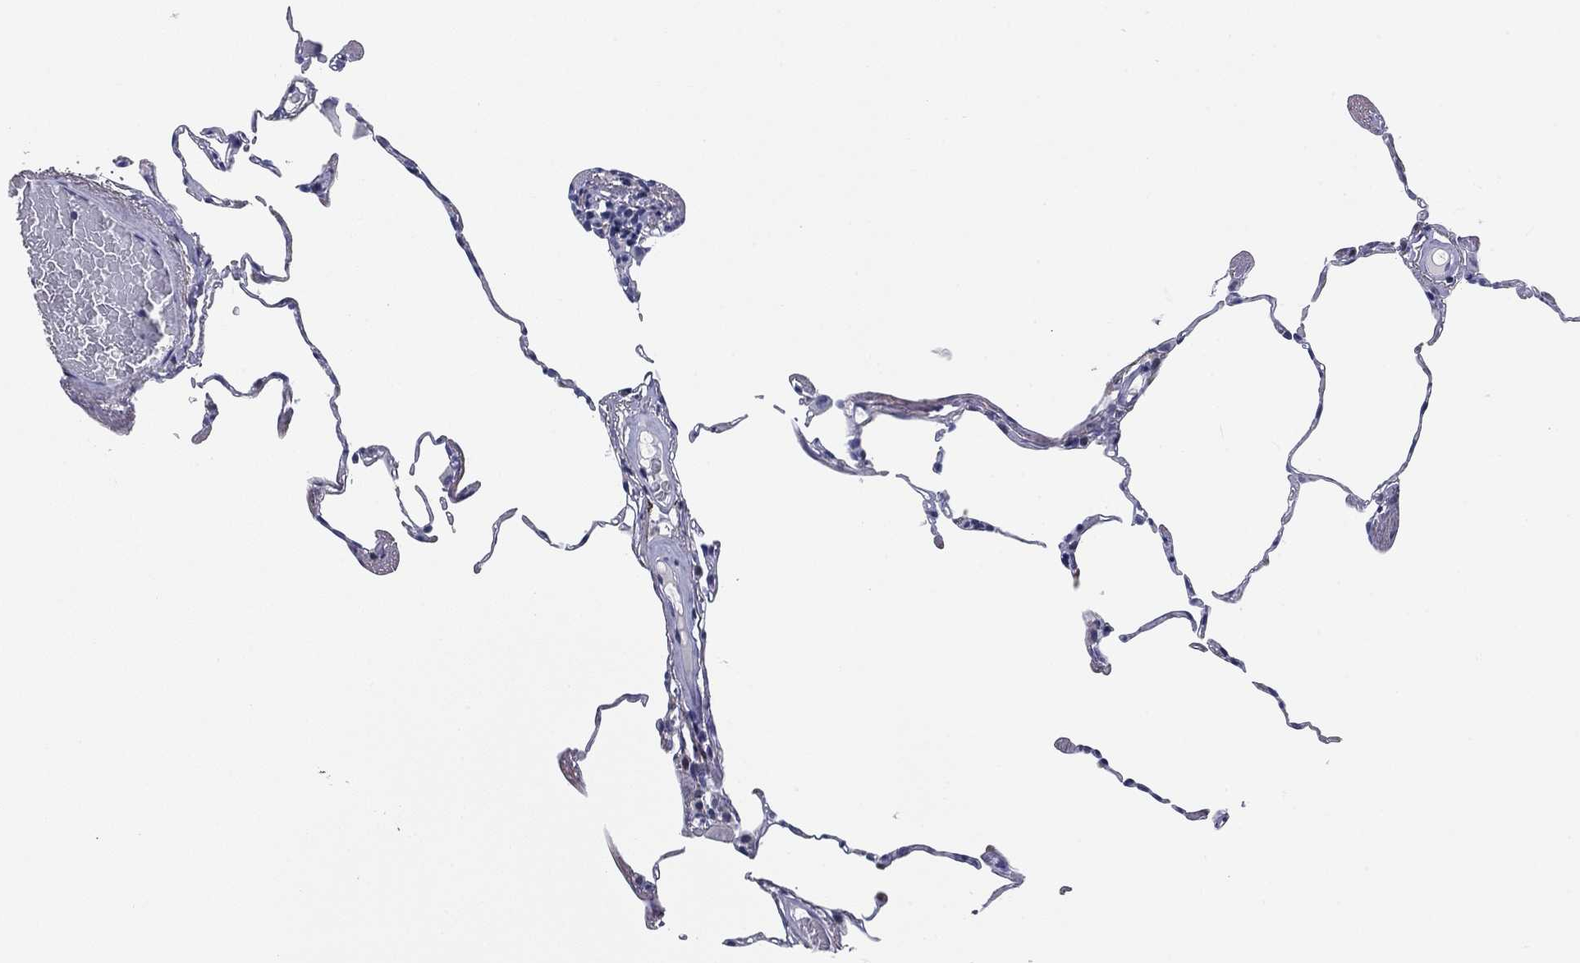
{"staining": {"intensity": "negative", "quantity": "none", "location": "none"}, "tissue": "lung", "cell_type": "Alveolar cells", "image_type": "normal", "snomed": [{"axis": "morphology", "description": "Normal tissue, NOS"}, {"axis": "topography", "description": "Lung"}], "caption": "Alveolar cells show no significant protein positivity in unremarkable lung. (DAB immunohistochemistry (IHC) visualized using brightfield microscopy, high magnification).", "gene": "REXO5", "patient": {"sex": "female", "age": 57}}